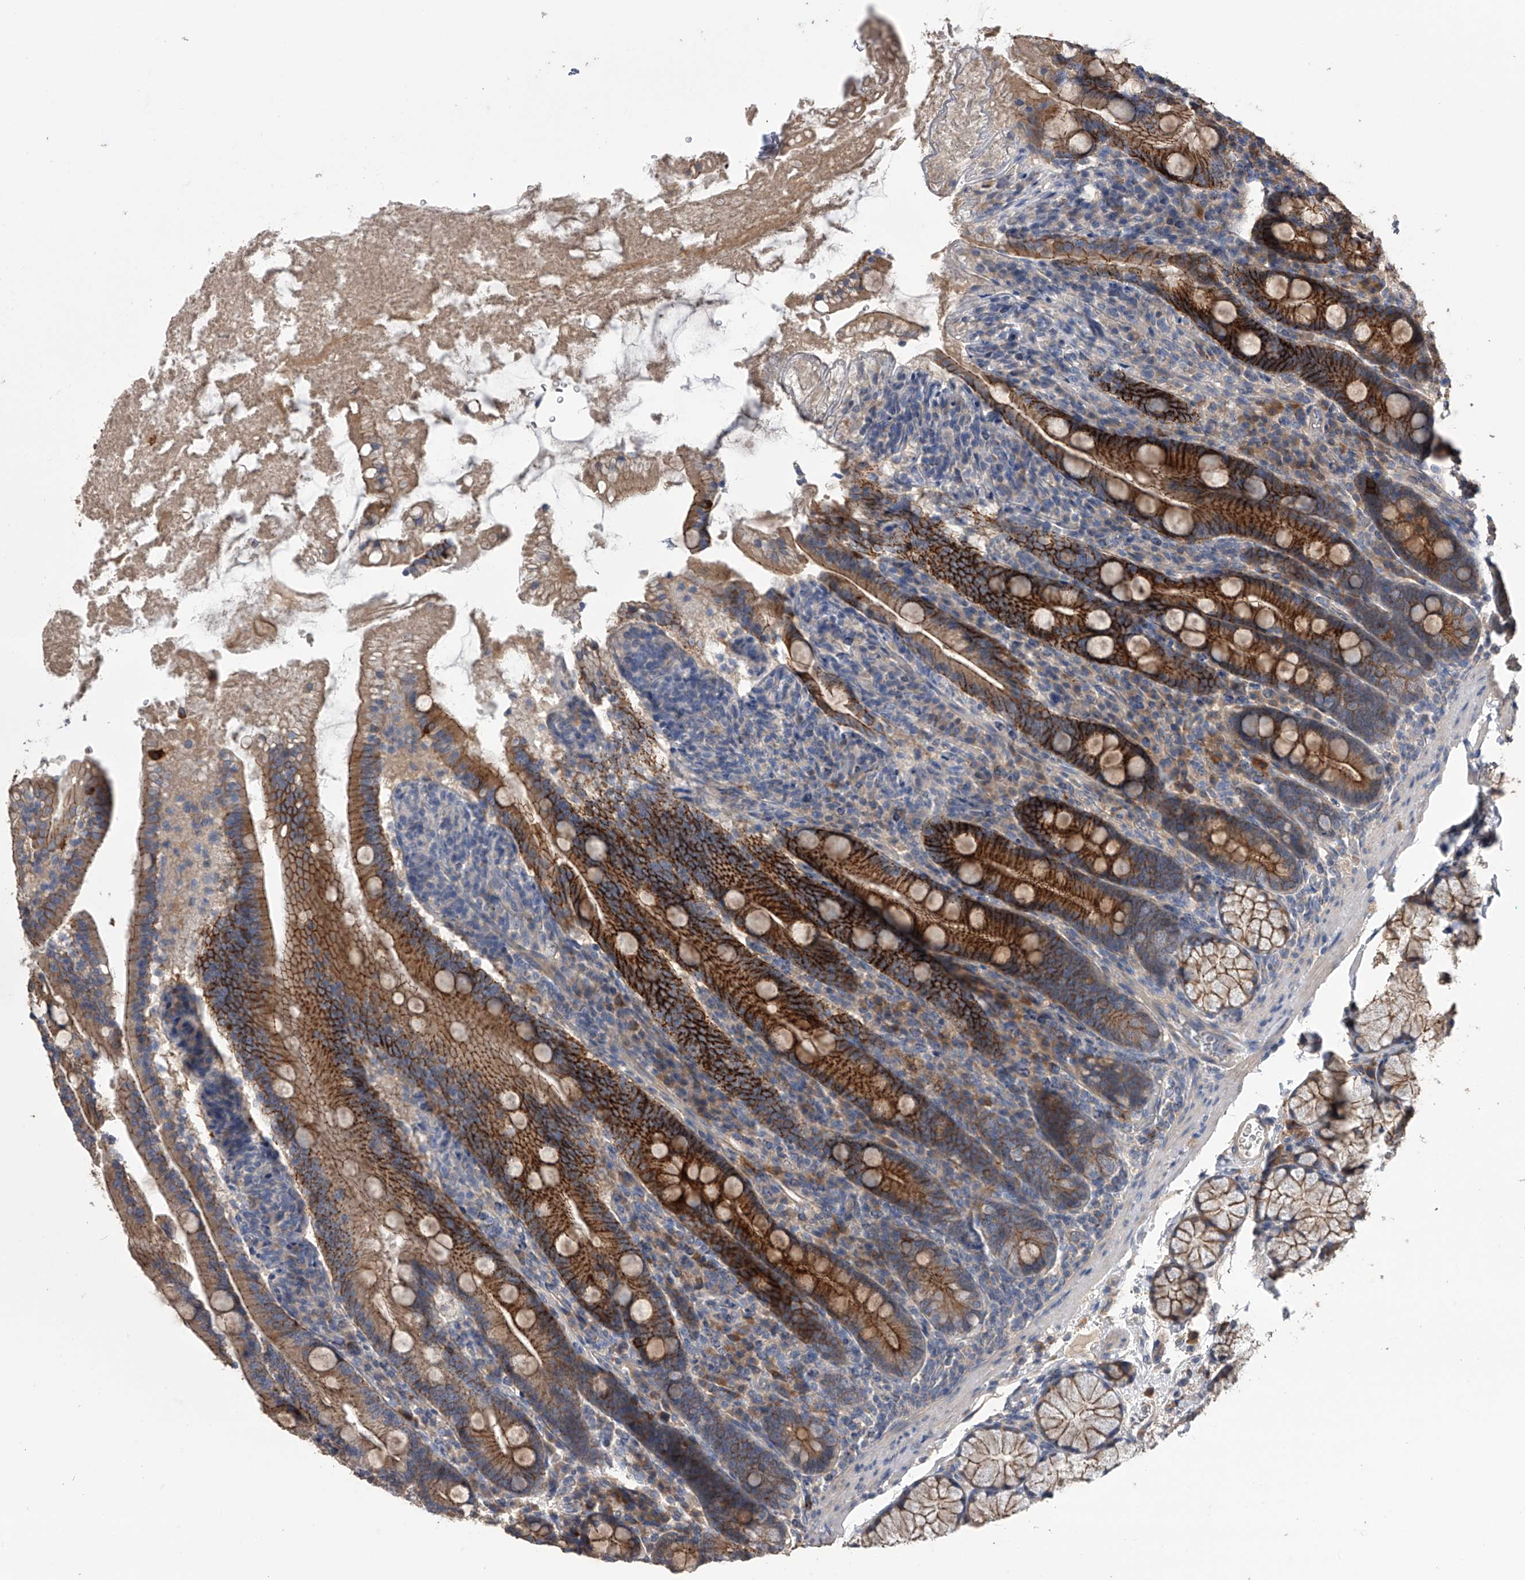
{"staining": {"intensity": "strong", "quantity": ">75%", "location": "cytoplasmic/membranous"}, "tissue": "duodenum", "cell_type": "Glandular cells", "image_type": "normal", "snomed": [{"axis": "morphology", "description": "Normal tissue, NOS"}, {"axis": "topography", "description": "Duodenum"}], "caption": "The micrograph displays staining of unremarkable duodenum, revealing strong cytoplasmic/membranous protein expression (brown color) within glandular cells. The staining is performed using DAB brown chromogen to label protein expression. The nuclei are counter-stained blue using hematoxylin.", "gene": "ZNF343", "patient": {"sex": "male", "age": 35}}